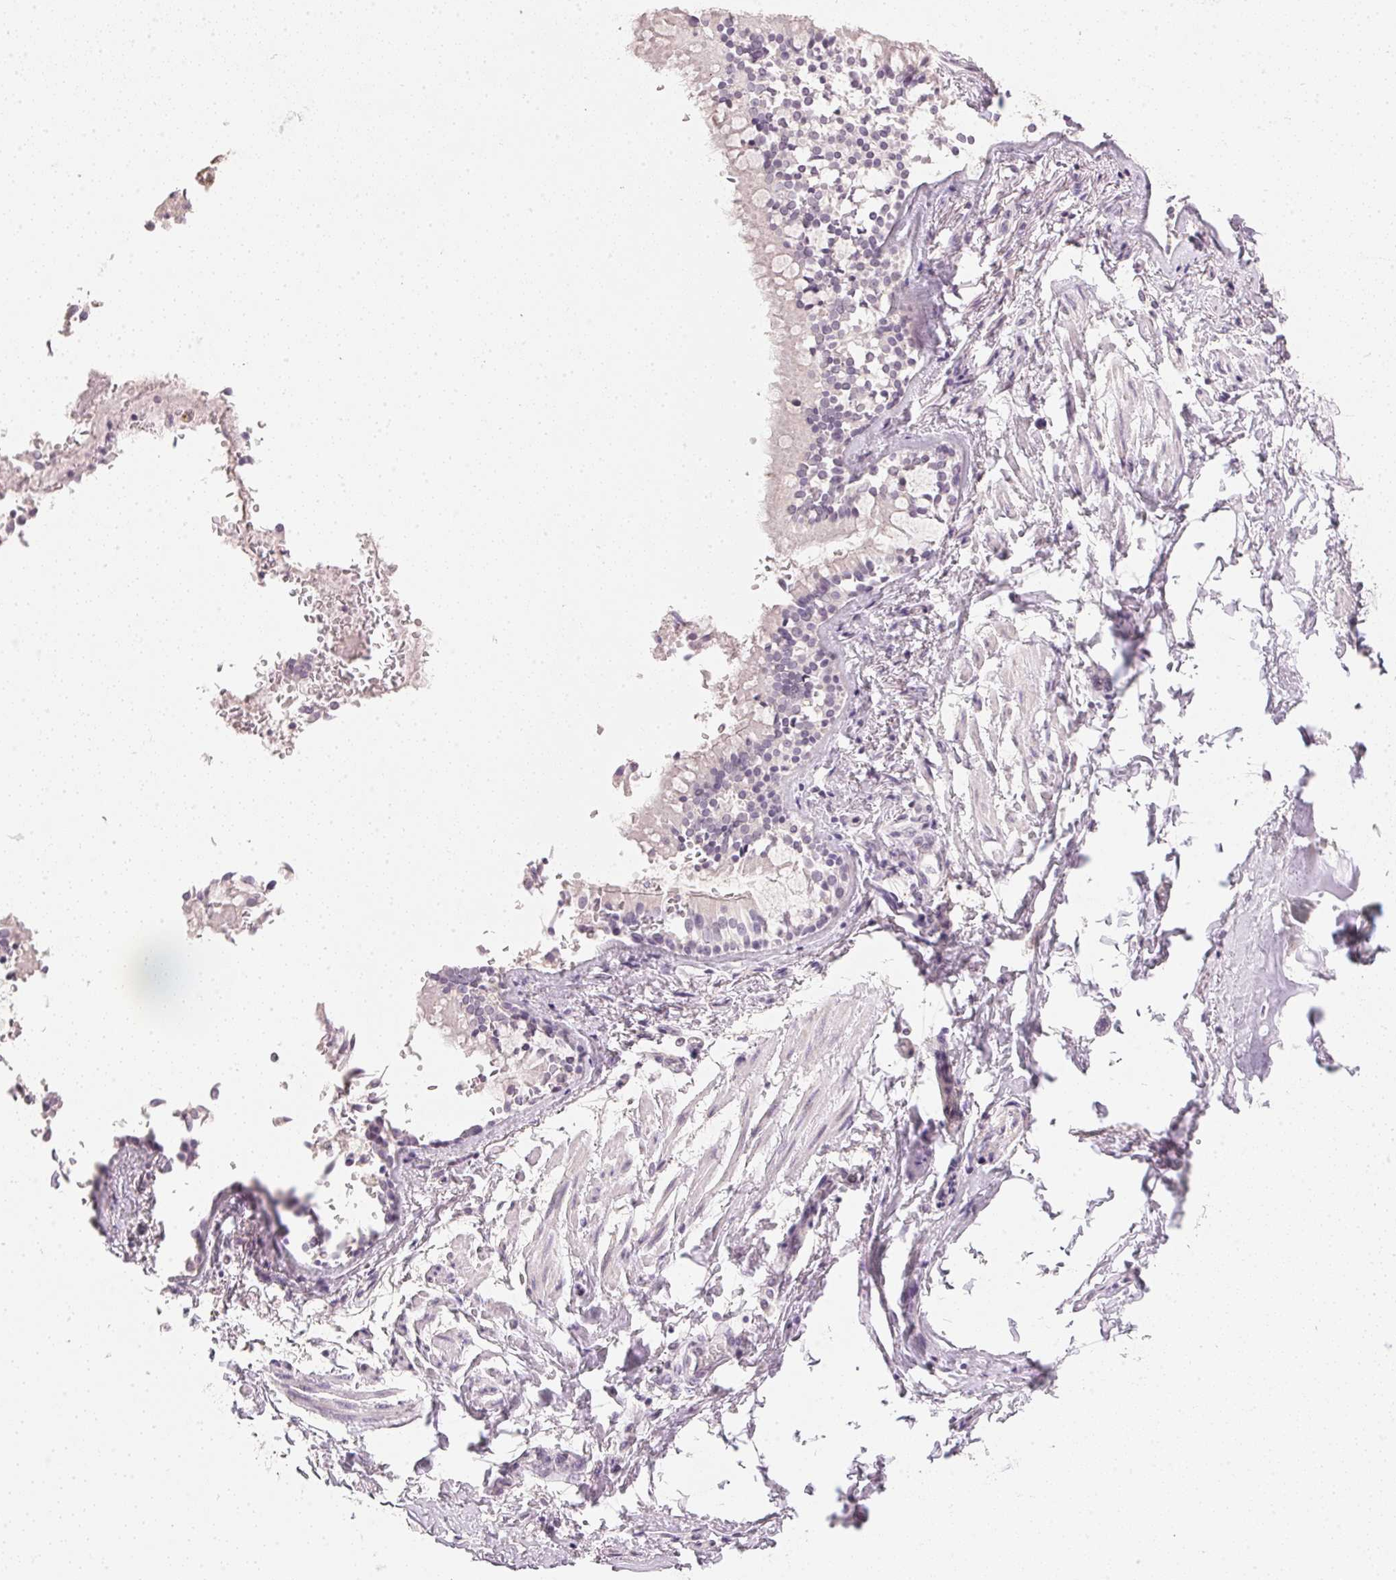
{"staining": {"intensity": "negative", "quantity": "none", "location": "none"}, "tissue": "soft tissue", "cell_type": "Chondrocytes", "image_type": "normal", "snomed": [{"axis": "morphology", "description": "Normal tissue, NOS"}, {"axis": "topography", "description": "Cartilage tissue"}, {"axis": "topography", "description": "Bronchus"}, {"axis": "topography", "description": "Peripheral nerve tissue"}], "caption": "Immunohistochemistry (IHC) photomicrograph of benign soft tissue: human soft tissue stained with DAB exhibits no significant protein expression in chondrocytes.", "gene": "IGFBP1", "patient": {"sex": "male", "age": 67}}